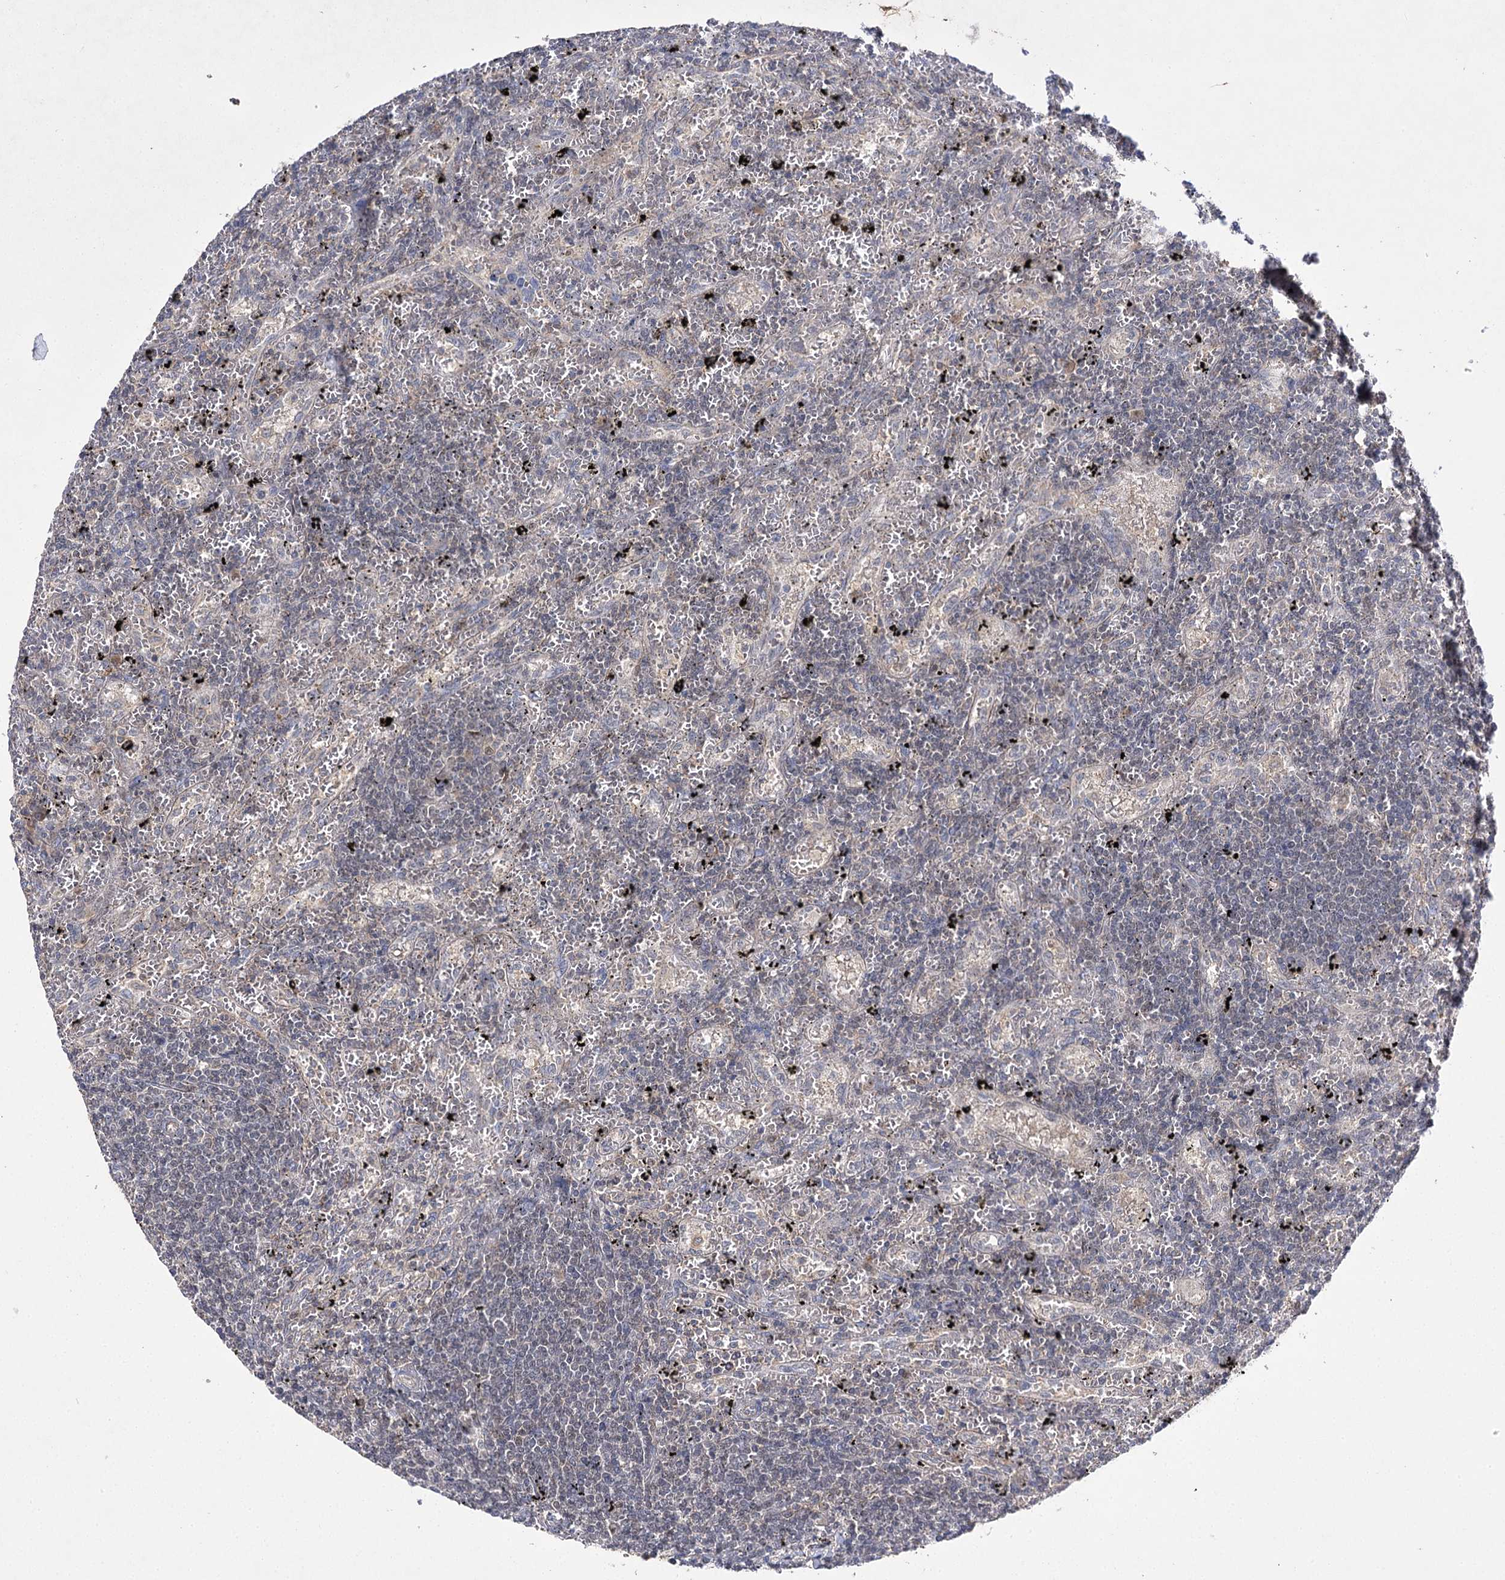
{"staining": {"intensity": "negative", "quantity": "none", "location": "none"}, "tissue": "lymphoma", "cell_type": "Tumor cells", "image_type": "cancer", "snomed": [{"axis": "morphology", "description": "Malignant lymphoma, non-Hodgkin's type, Low grade"}, {"axis": "topography", "description": "Spleen"}], "caption": "The image shows no significant expression in tumor cells of lymphoma. (DAB IHC with hematoxylin counter stain).", "gene": "BCR", "patient": {"sex": "male", "age": 76}}